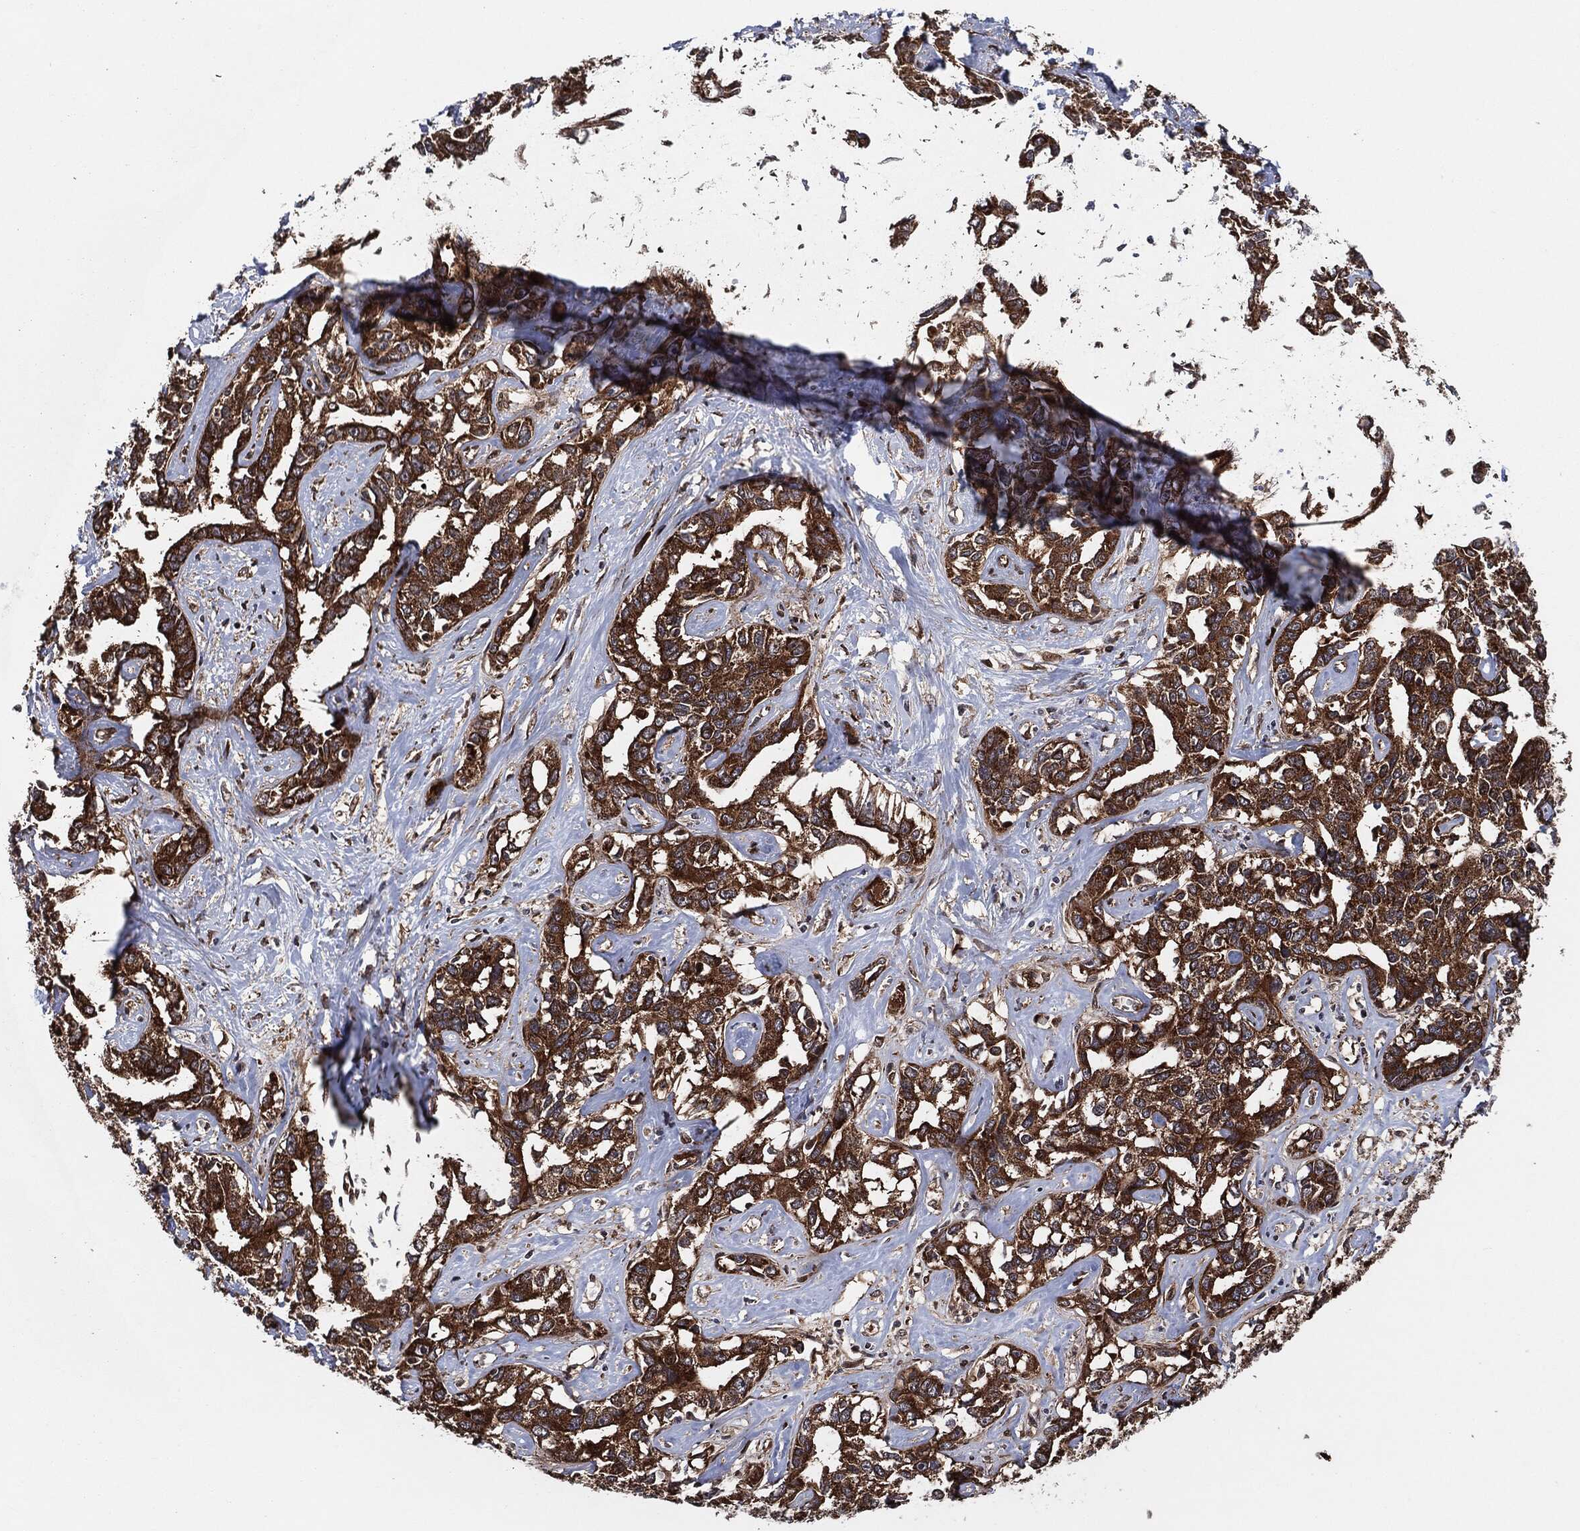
{"staining": {"intensity": "strong", "quantity": ">75%", "location": "cytoplasmic/membranous"}, "tissue": "liver cancer", "cell_type": "Tumor cells", "image_type": "cancer", "snomed": [{"axis": "morphology", "description": "Cholangiocarcinoma"}, {"axis": "topography", "description": "Liver"}], "caption": "Brown immunohistochemical staining in liver cancer (cholangiocarcinoma) displays strong cytoplasmic/membranous staining in approximately >75% of tumor cells.", "gene": "BCAR1", "patient": {"sex": "male", "age": 59}}